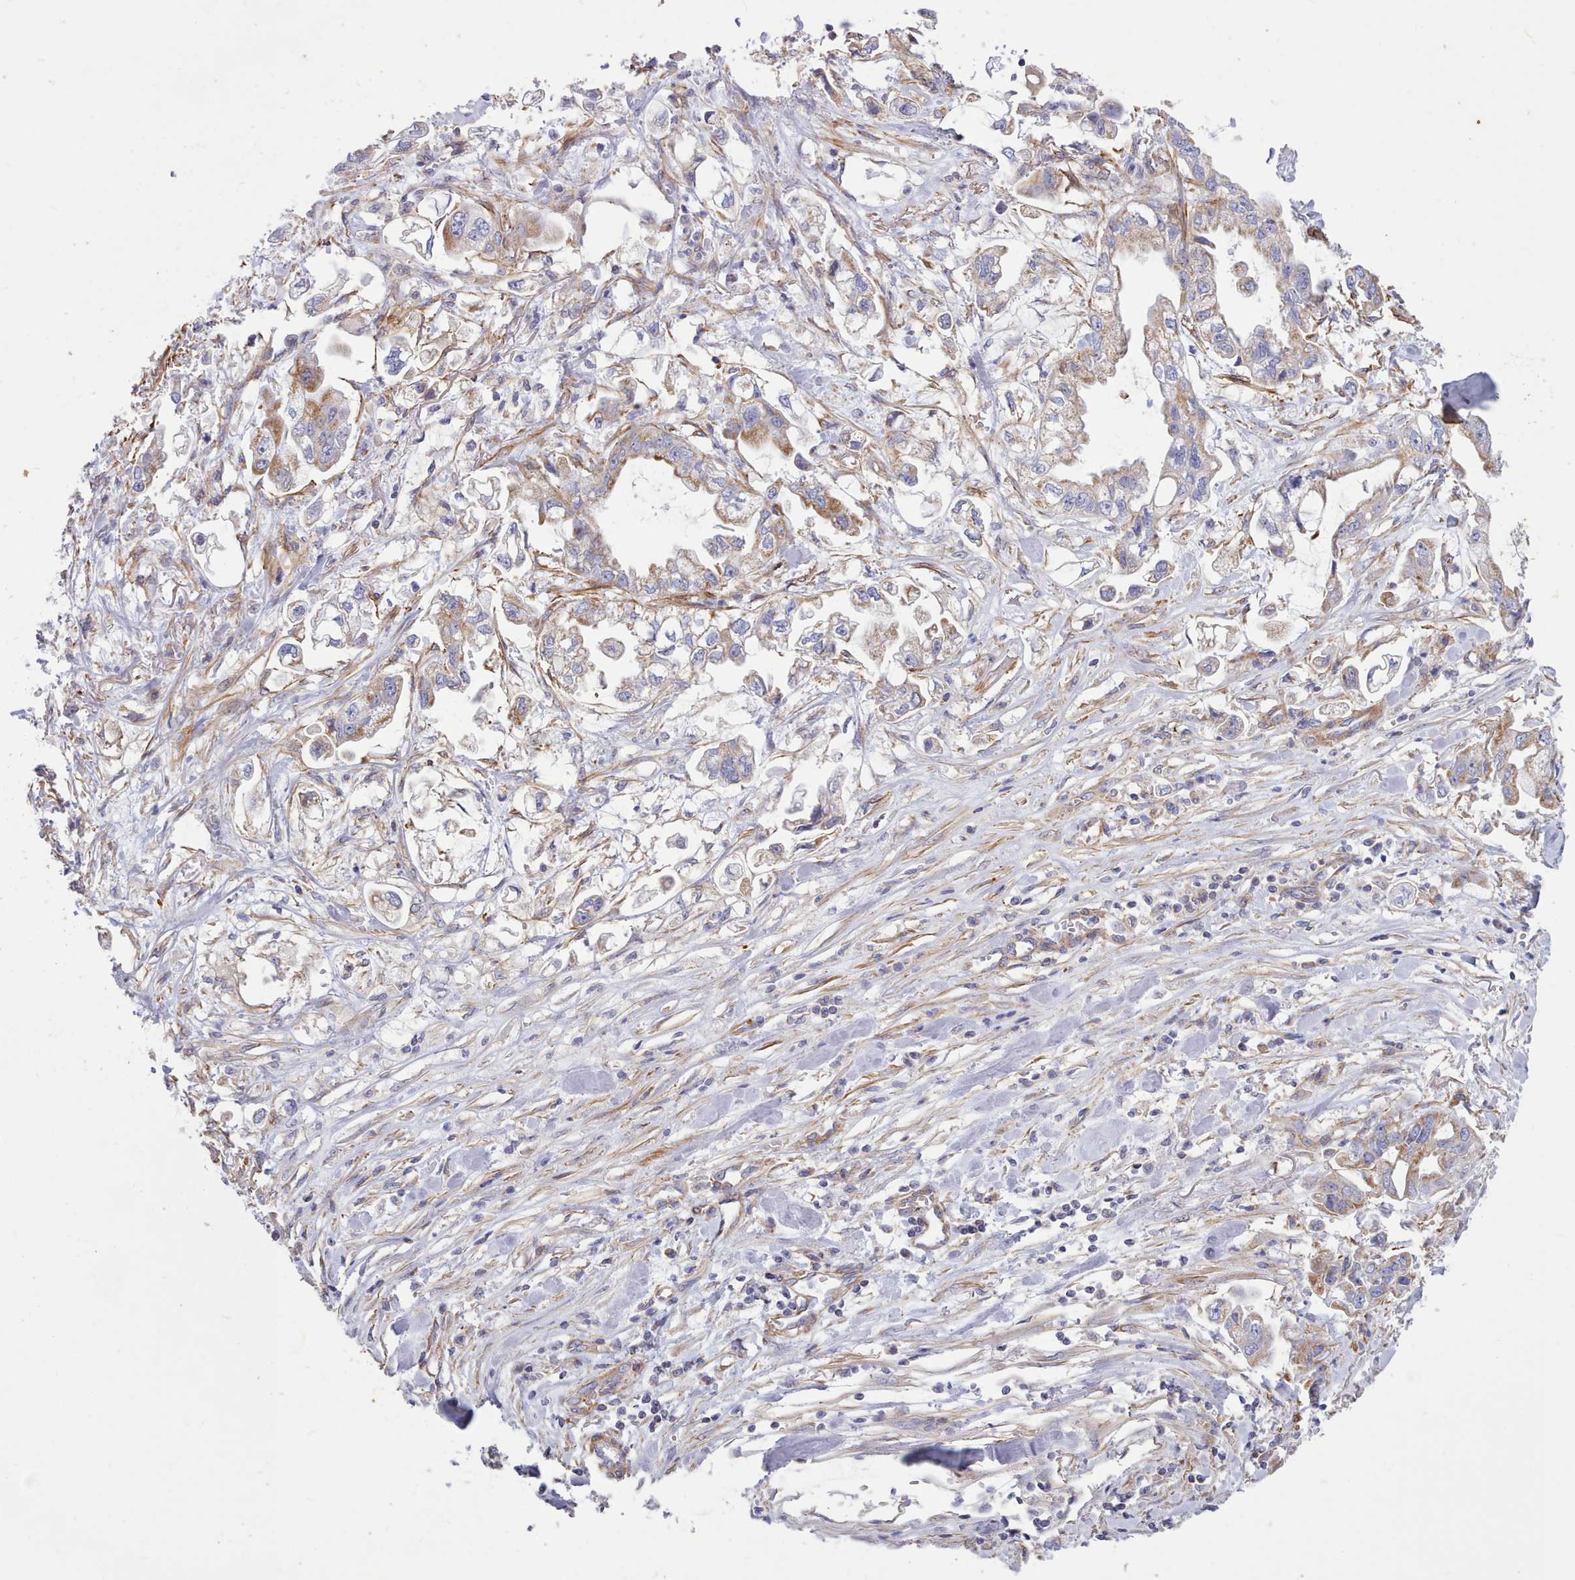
{"staining": {"intensity": "moderate", "quantity": "25%-75%", "location": "cytoplasmic/membranous"}, "tissue": "stomach cancer", "cell_type": "Tumor cells", "image_type": "cancer", "snomed": [{"axis": "morphology", "description": "Adenocarcinoma, NOS"}, {"axis": "topography", "description": "Stomach"}], "caption": "There is medium levels of moderate cytoplasmic/membranous expression in tumor cells of stomach cancer, as demonstrated by immunohistochemical staining (brown color).", "gene": "MRPL21", "patient": {"sex": "male", "age": 62}}